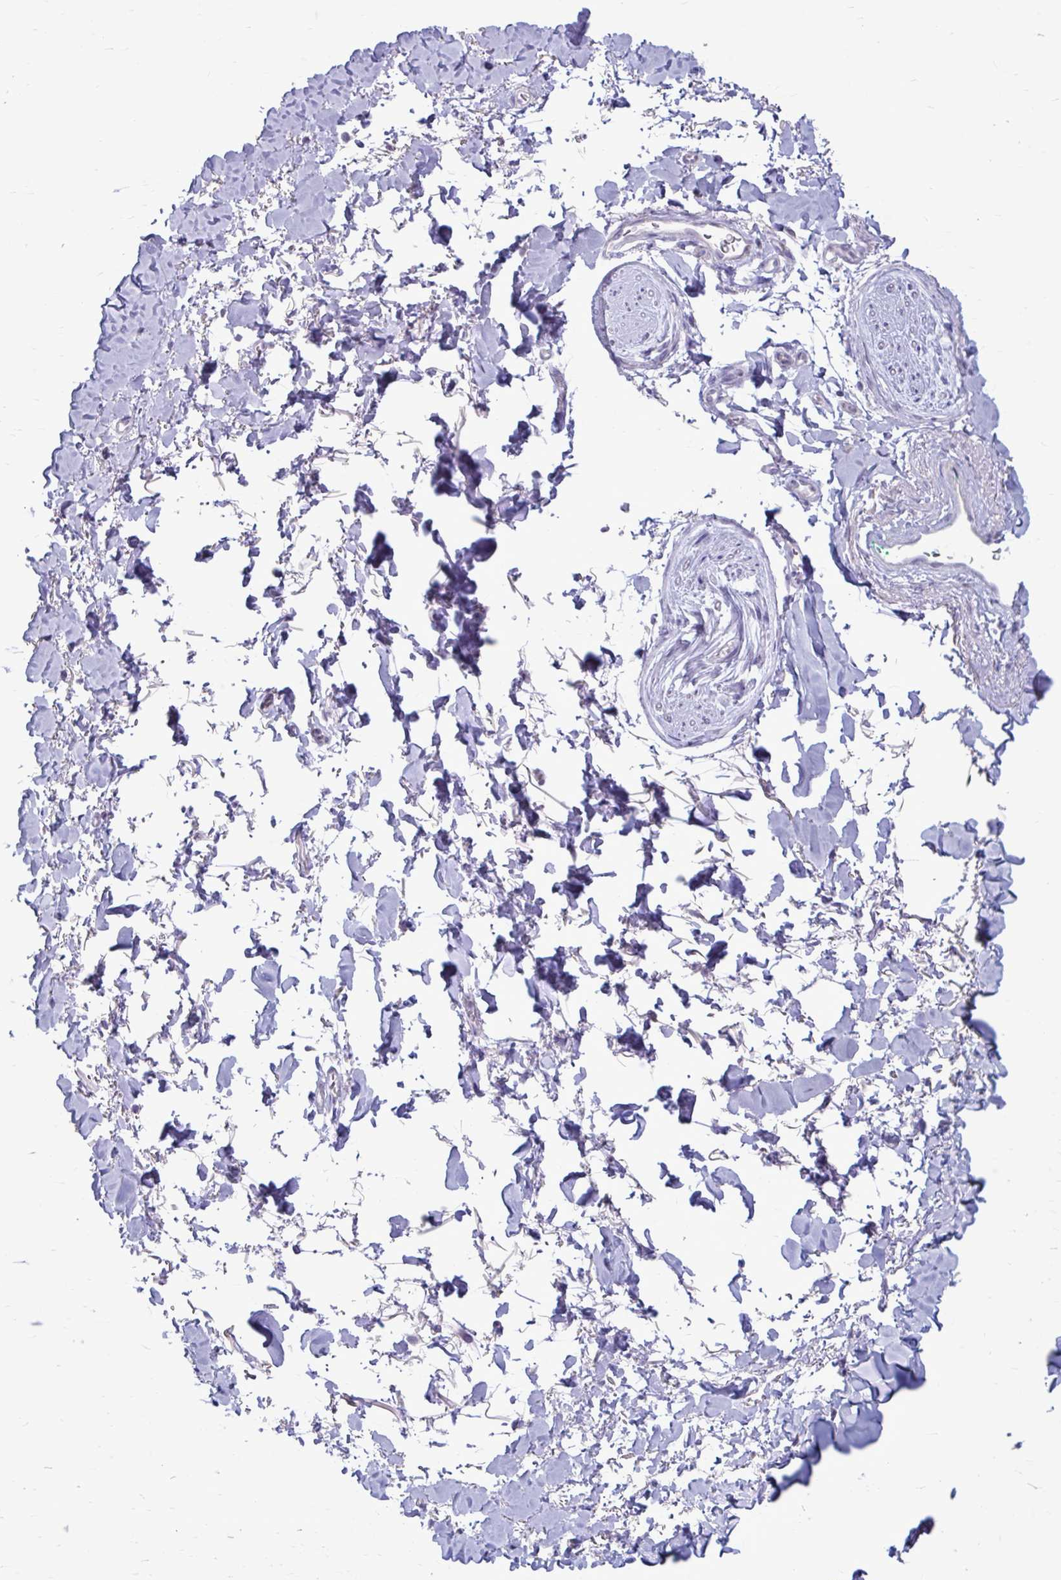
{"staining": {"intensity": "negative", "quantity": "none", "location": "none"}, "tissue": "adipose tissue", "cell_type": "Adipocytes", "image_type": "normal", "snomed": [{"axis": "morphology", "description": "Normal tissue, NOS"}, {"axis": "topography", "description": "Vulva"}, {"axis": "topography", "description": "Peripheral nerve tissue"}], "caption": "This is an IHC image of unremarkable adipose tissue. There is no positivity in adipocytes.", "gene": "MSMO1", "patient": {"sex": "female", "age": 66}}